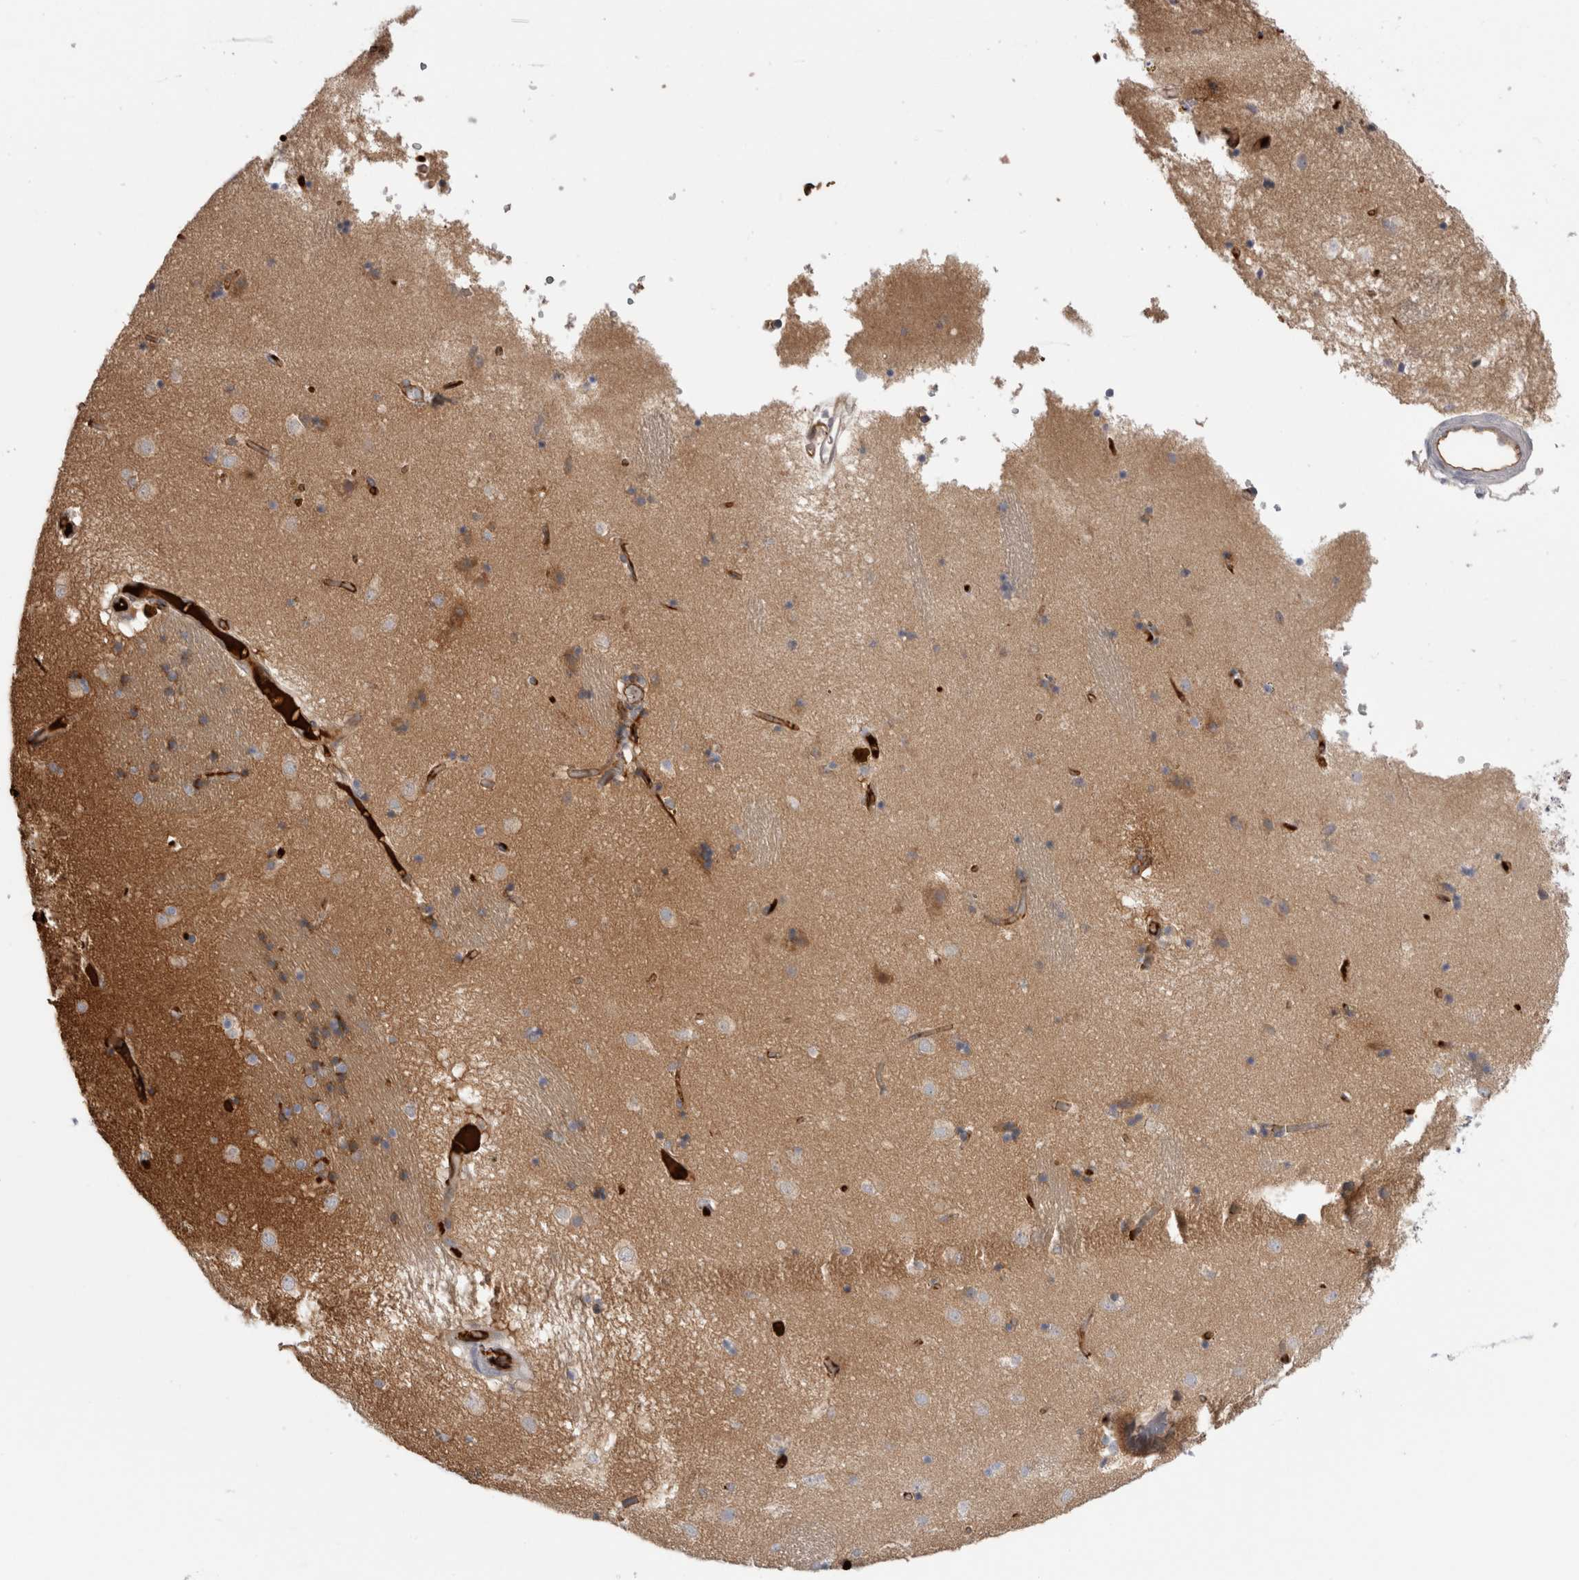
{"staining": {"intensity": "moderate", "quantity": "<25%", "location": "cytoplasmic/membranous"}, "tissue": "caudate", "cell_type": "Glial cells", "image_type": "normal", "snomed": [{"axis": "morphology", "description": "Normal tissue, NOS"}, {"axis": "topography", "description": "Lateral ventricle wall"}], "caption": "Protein staining of normal caudate shows moderate cytoplasmic/membranous positivity in about <25% of glial cells.", "gene": "TBCE", "patient": {"sex": "male", "age": 70}}